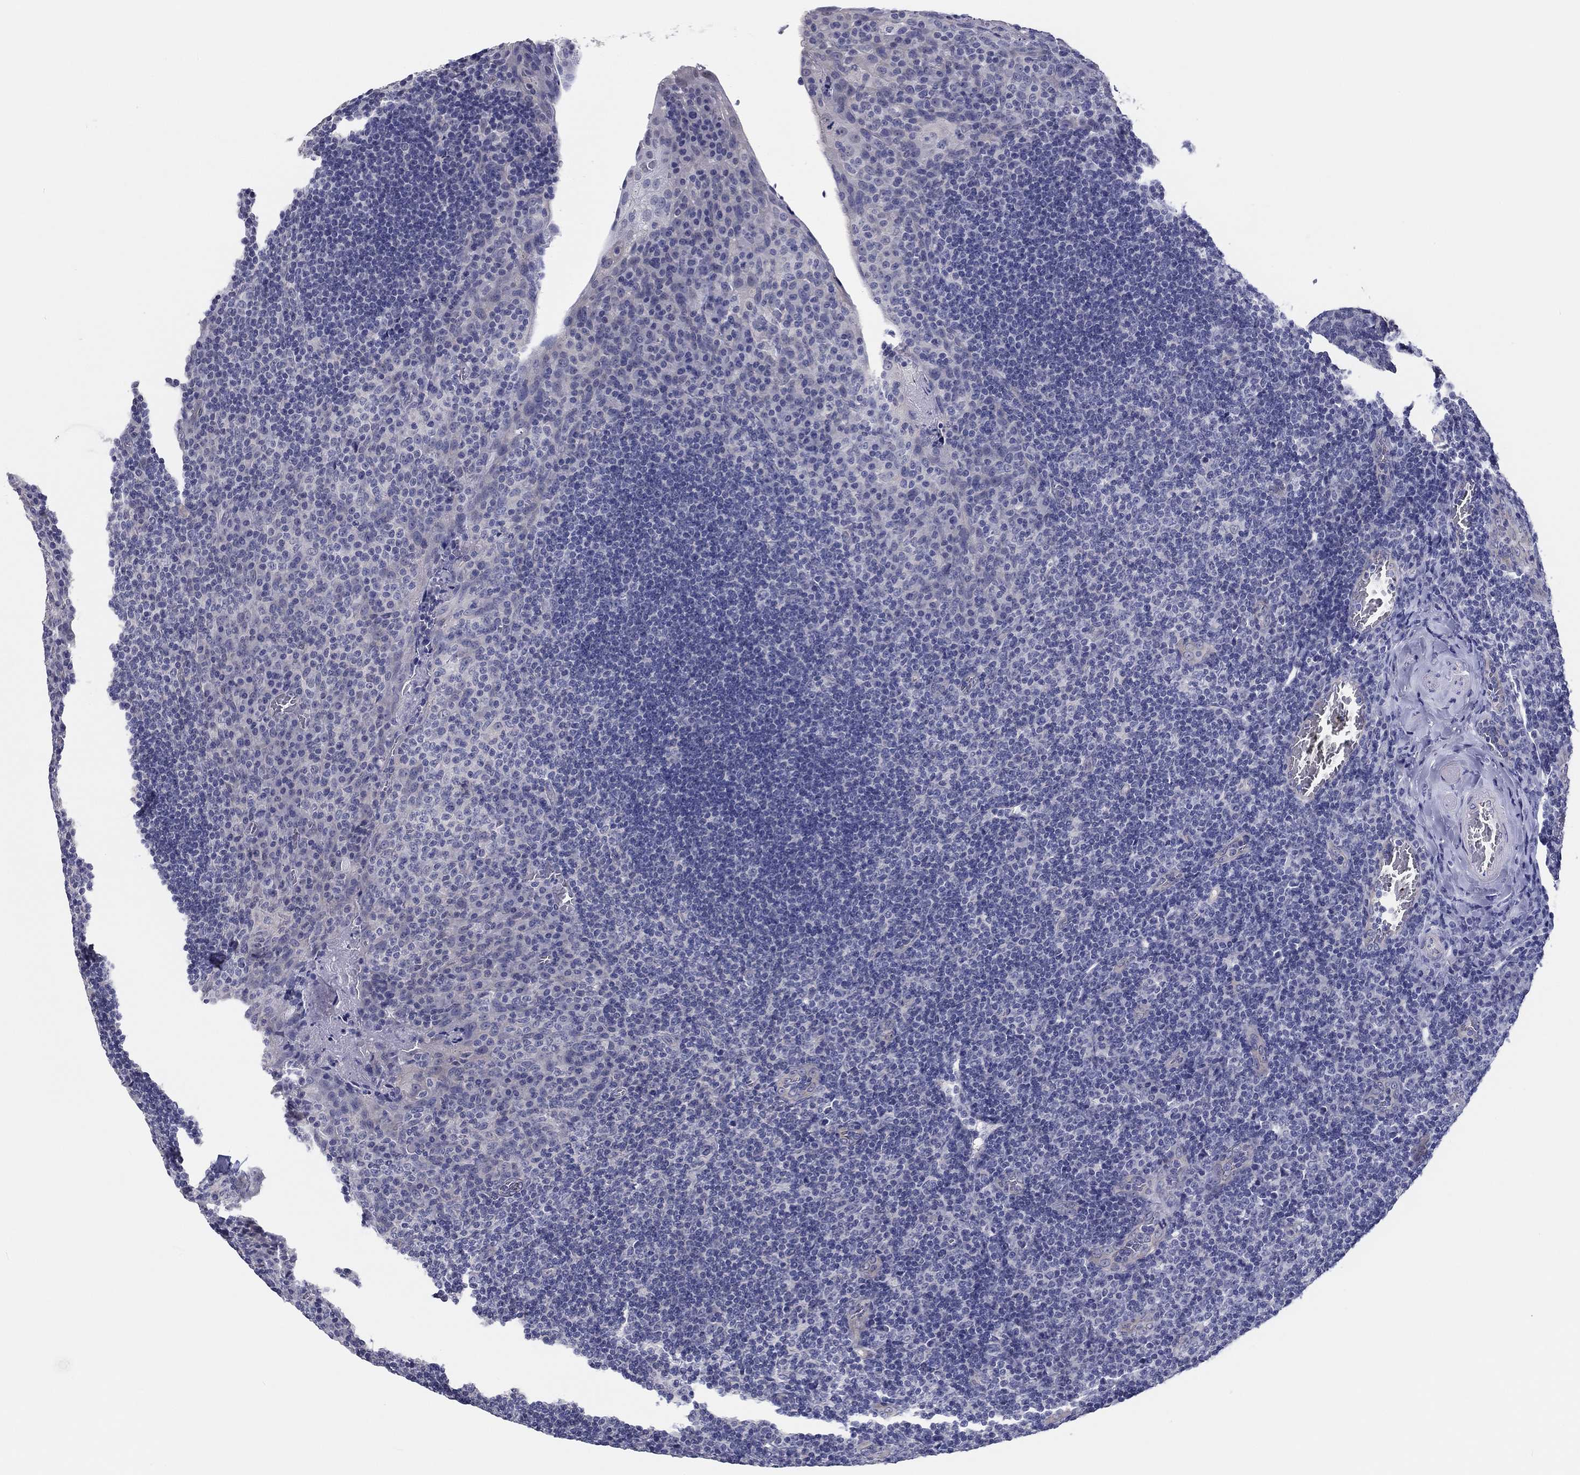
{"staining": {"intensity": "negative", "quantity": "none", "location": "none"}, "tissue": "tonsil", "cell_type": "Germinal center cells", "image_type": "normal", "snomed": [{"axis": "morphology", "description": "Normal tissue, NOS"}, {"axis": "topography", "description": "Tonsil"}], "caption": "Germinal center cells show no significant positivity in unremarkable tonsil.", "gene": "CRYGD", "patient": {"sex": "male", "age": 17}}